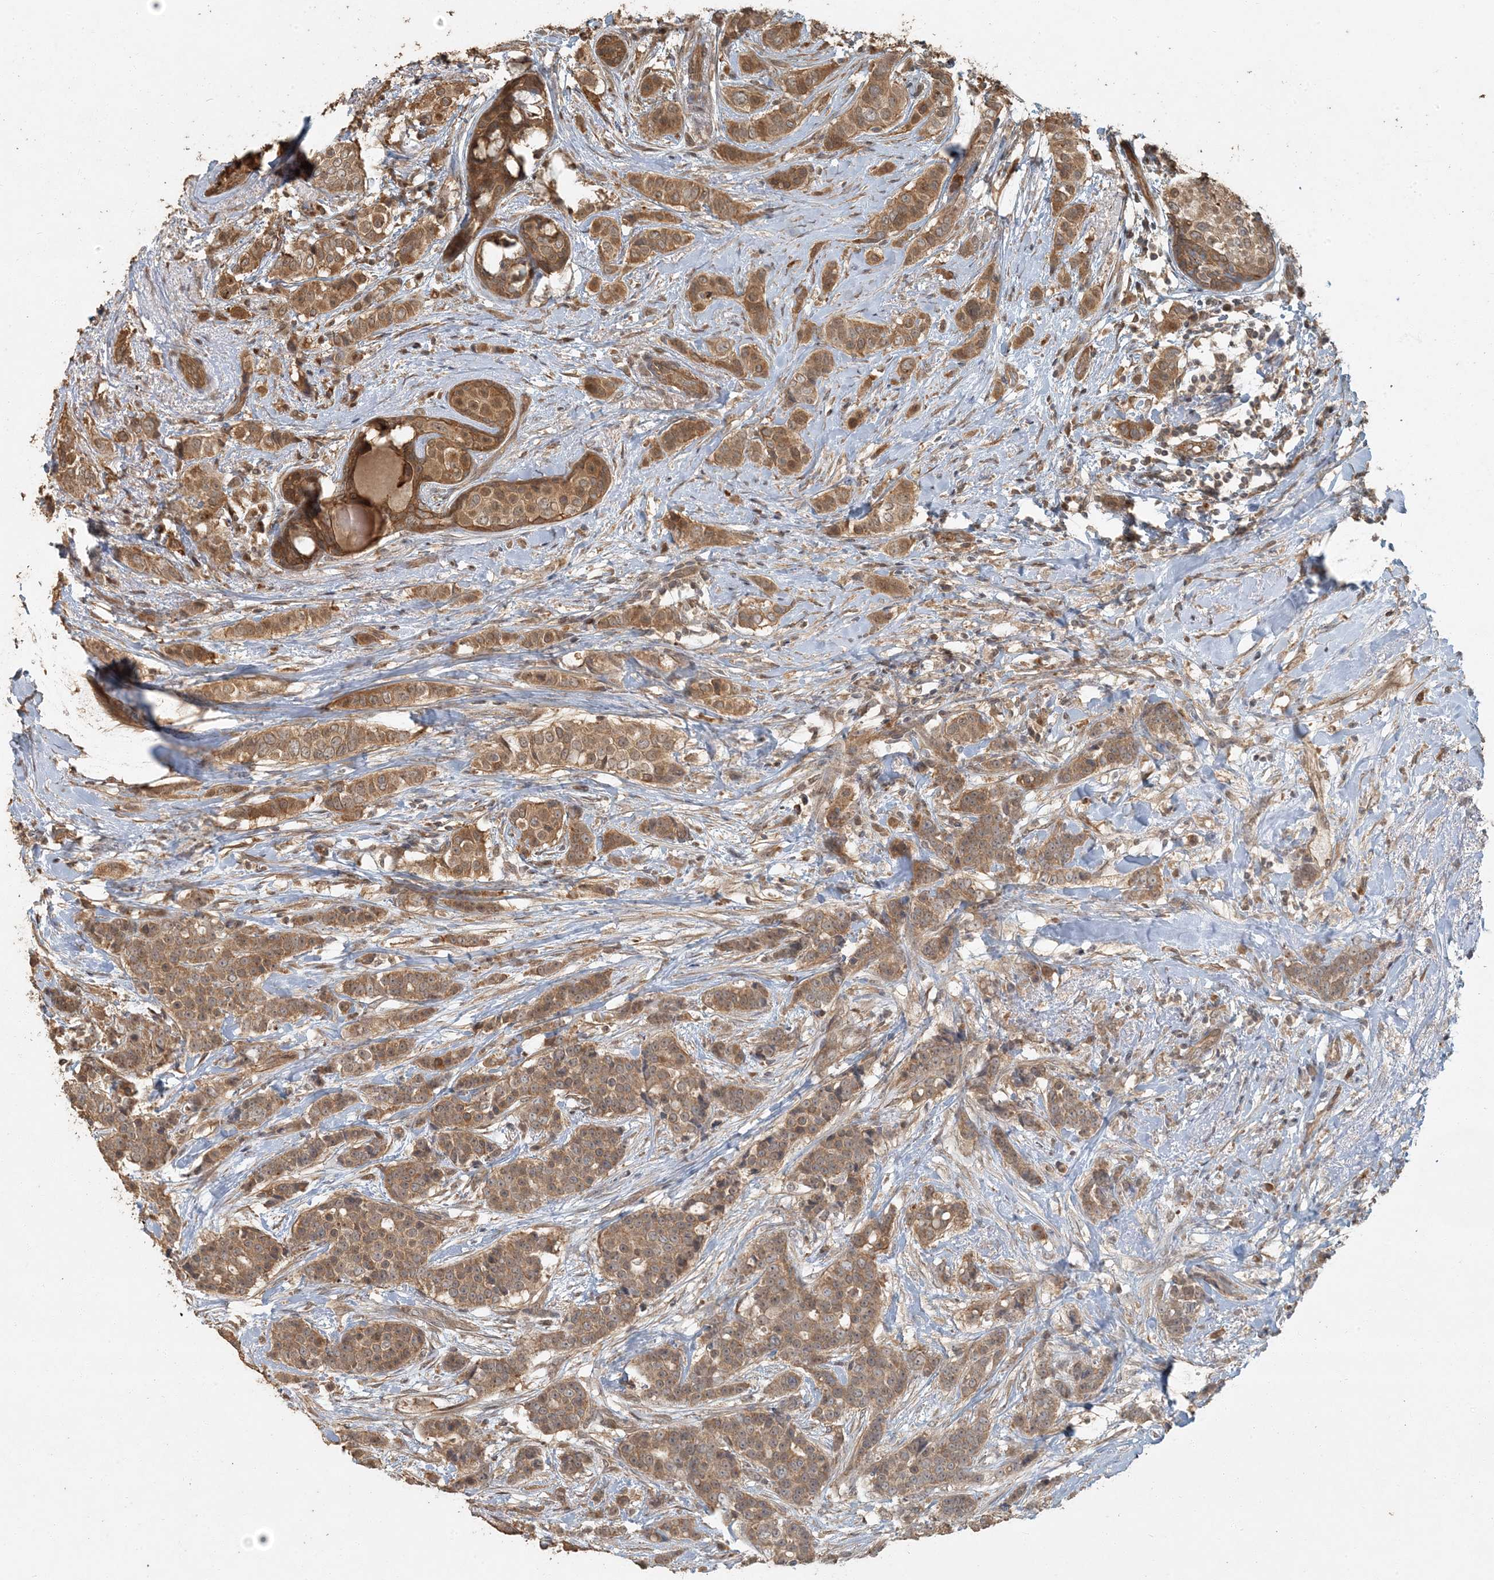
{"staining": {"intensity": "moderate", "quantity": ">75%", "location": "cytoplasmic/membranous"}, "tissue": "breast cancer", "cell_type": "Tumor cells", "image_type": "cancer", "snomed": [{"axis": "morphology", "description": "Lobular carcinoma"}, {"axis": "topography", "description": "Breast"}], "caption": "Immunohistochemistry (IHC) of breast lobular carcinoma demonstrates medium levels of moderate cytoplasmic/membranous positivity in approximately >75% of tumor cells.", "gene": "AK9", "patient": {"sex": "female", "age": 51}}